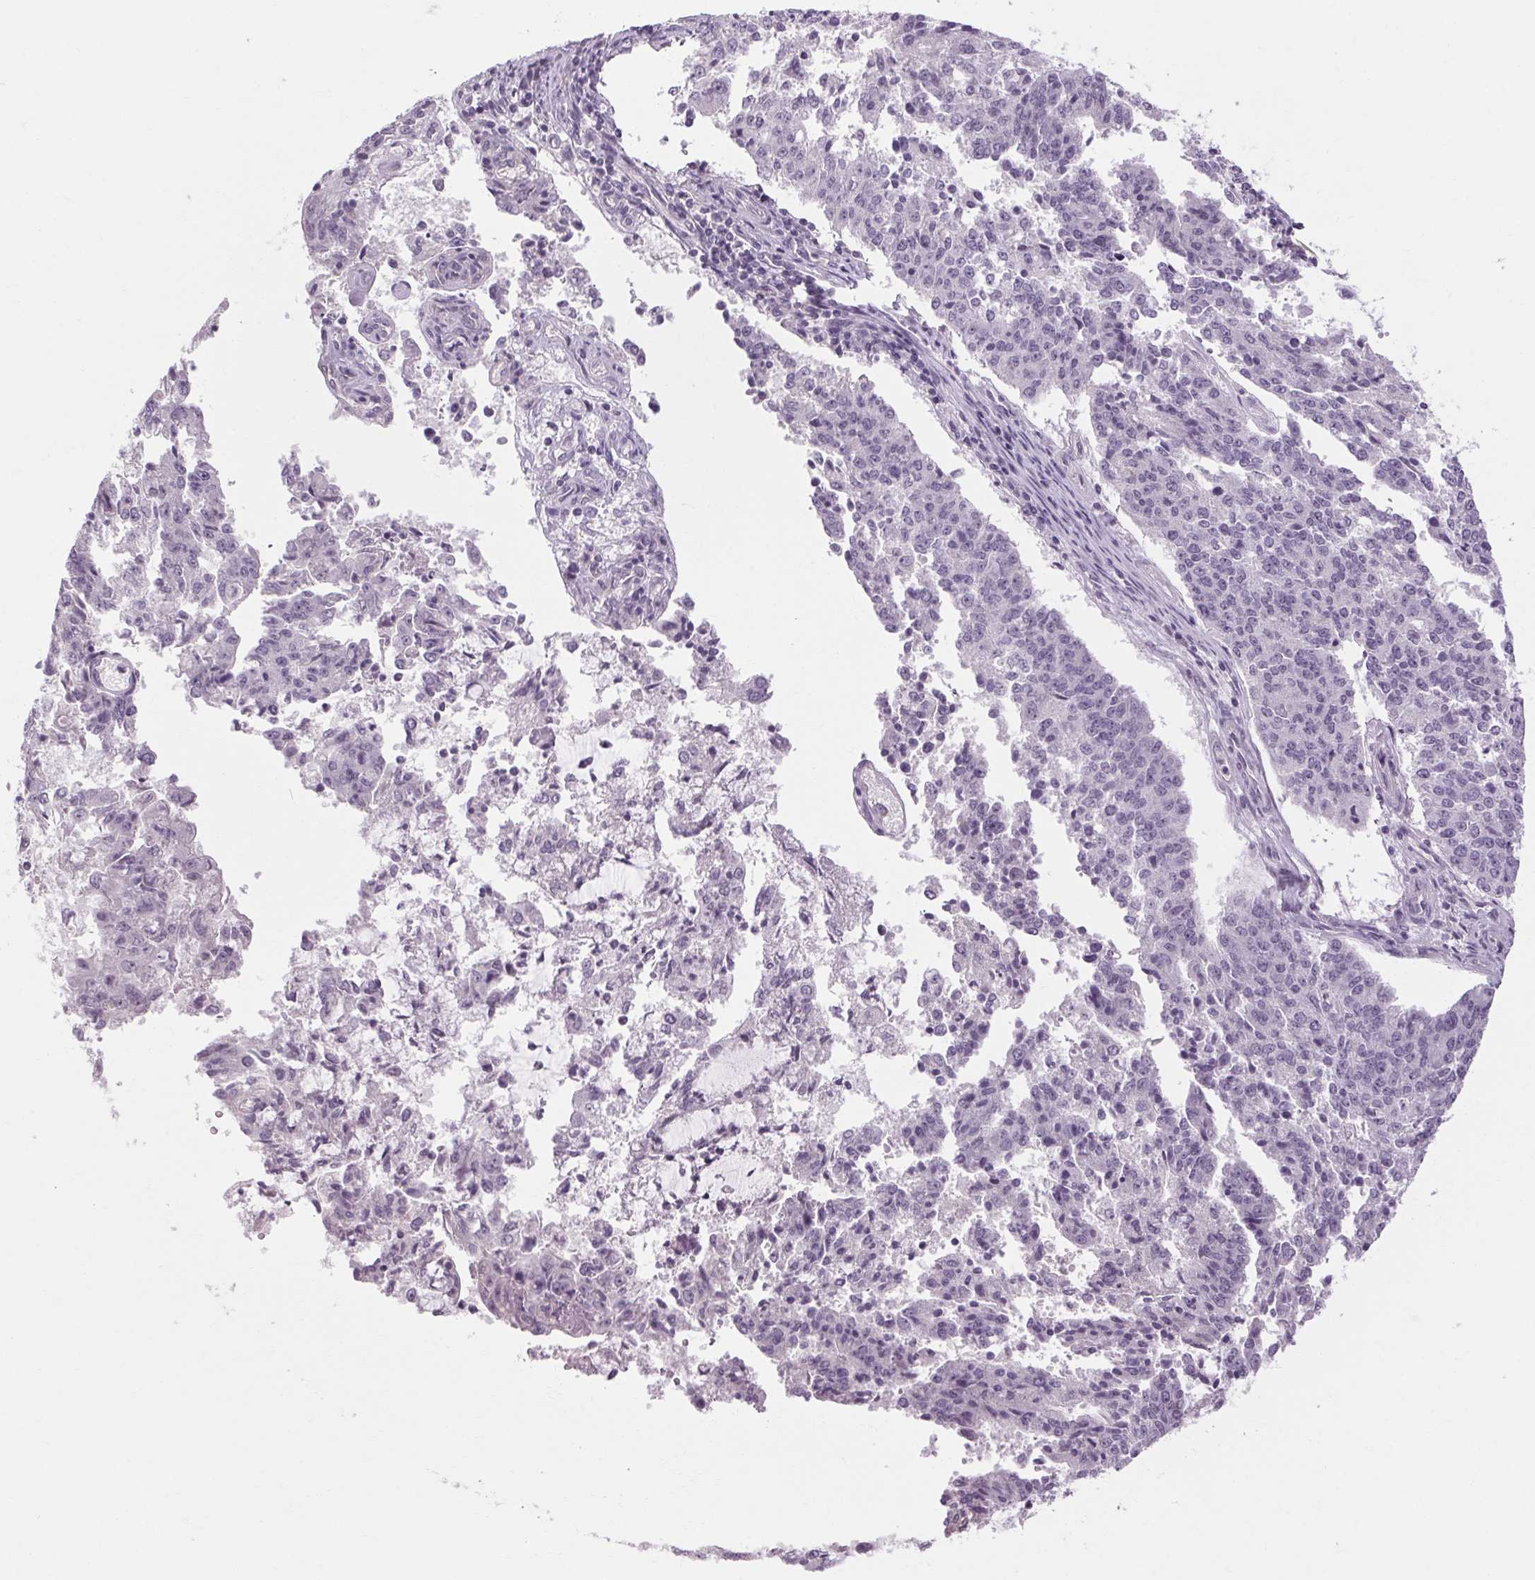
{"staining": {"intensity": "negative", "quantity": "none", "location": "none"}, "tissue": "endometrial cancer", "cell_type": "Tumor cells", "image_type": "cancer", "snomed": [{"axis": "morphology", "description": "Adenocarcinoma, NOS"}, {"axis": "topography", "description": "Endometrium"}], "caption": "Tumor cells are negative for protein expression in human endometrial adenocarcinoma.", "gene": "KLHL40", "patient": {"sex": "female", "age": 82}}